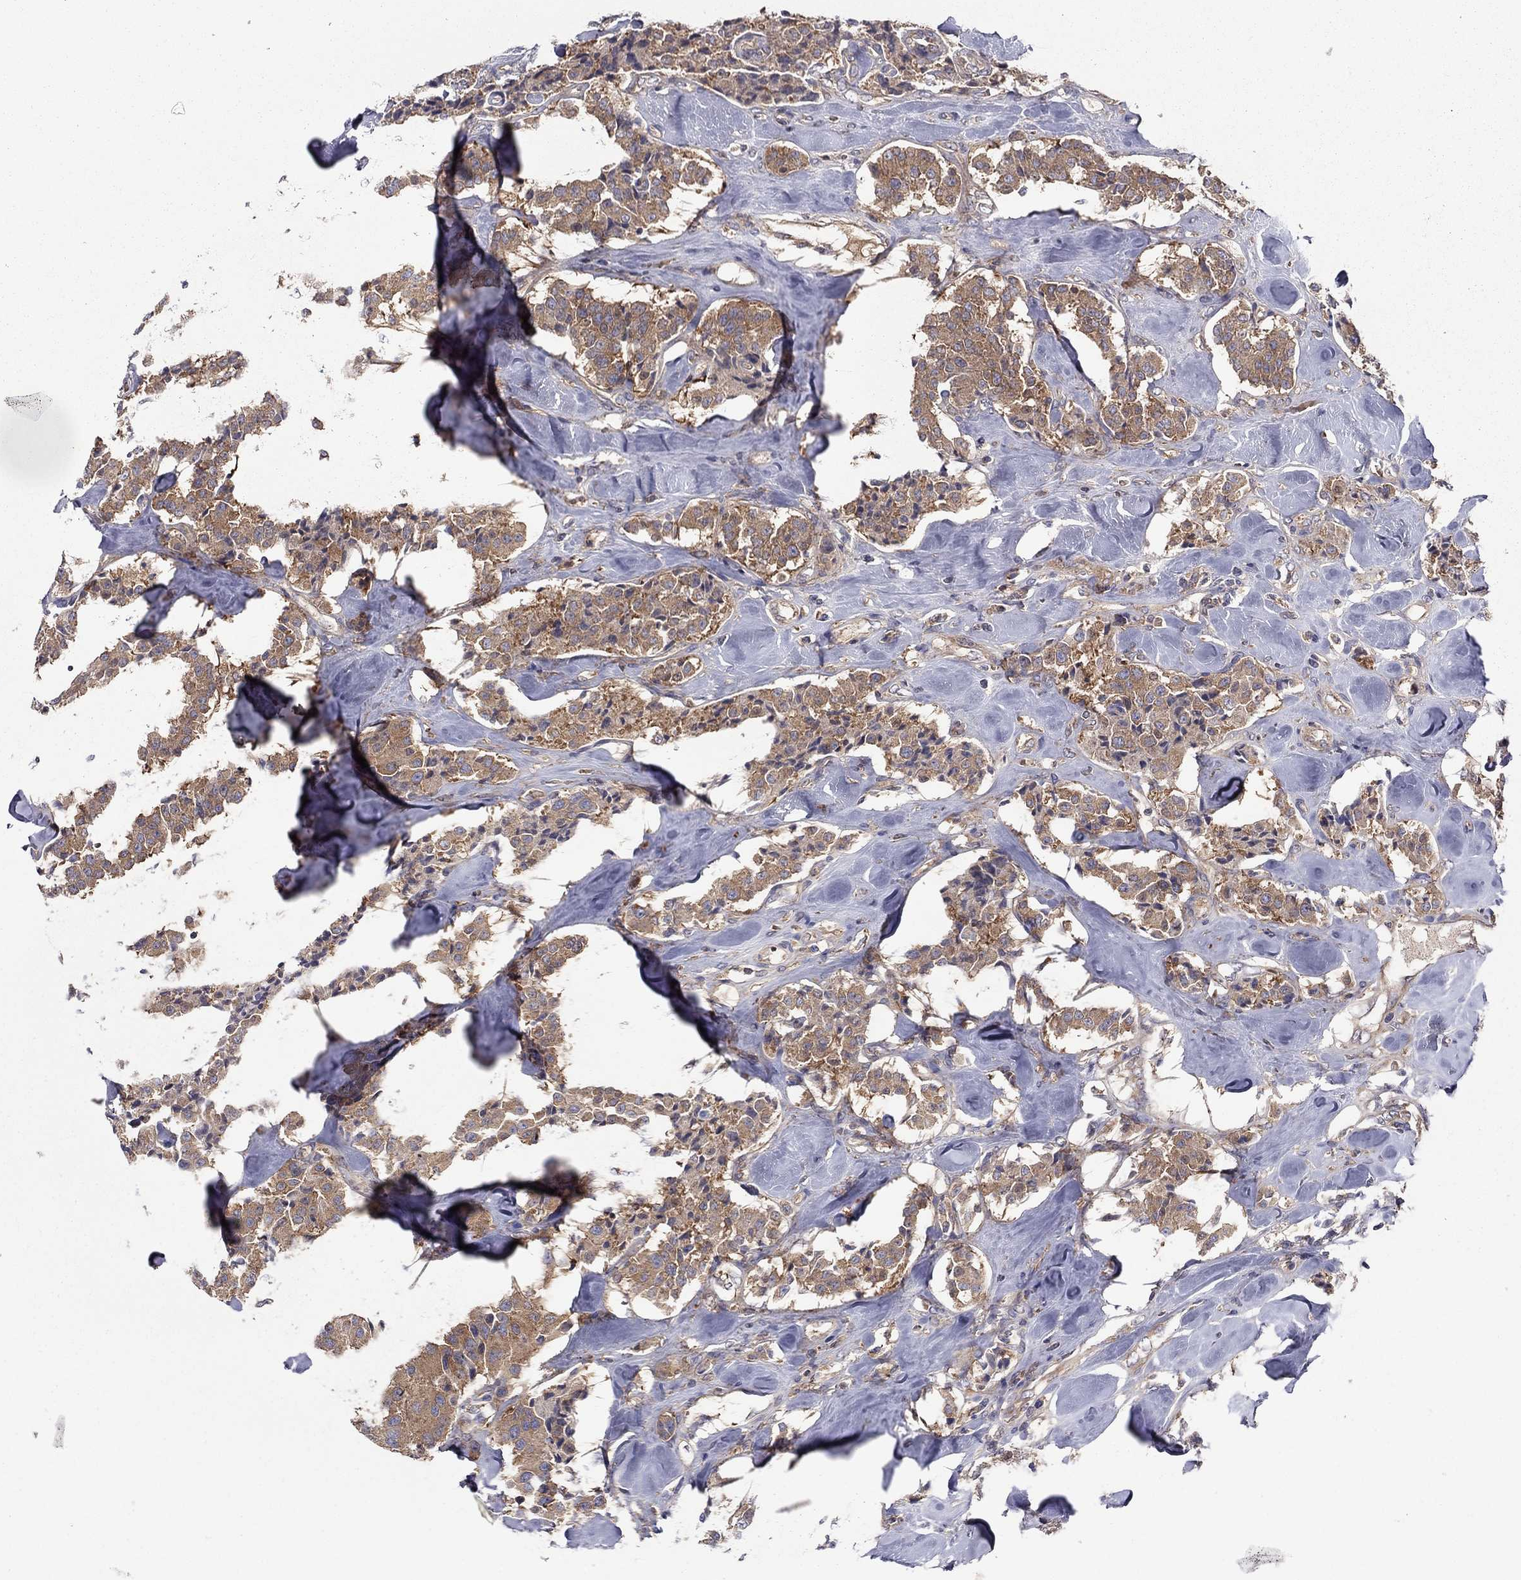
{"staining": {"intensity": "weak", "quantity": ">75%", "location": "cytoplasmic/membranous"}, "tissue": "carcinoid", "cell_type": "Tumor cells", "image_type": "cancer", "snomed": [{"axis": "morphology", "description": "Carcinoid, malignant, NOS"}, {"axis": "topography", "description": "Pancreas"}], "caption": "Immunohistochemistry (IHC) staining of carcinoid, which shows low levels of weak cytoplasmic/membranous expression in approximately >75% of tumor cells indicating weak cytoplasmic/membranous protein expression. The staining was performed using DAB (brown) for protein detection and nuclei were counterstained in hematoxylin (blue).", "gene": "RNF123", "patient": {"sex": "male", "age": 41}}